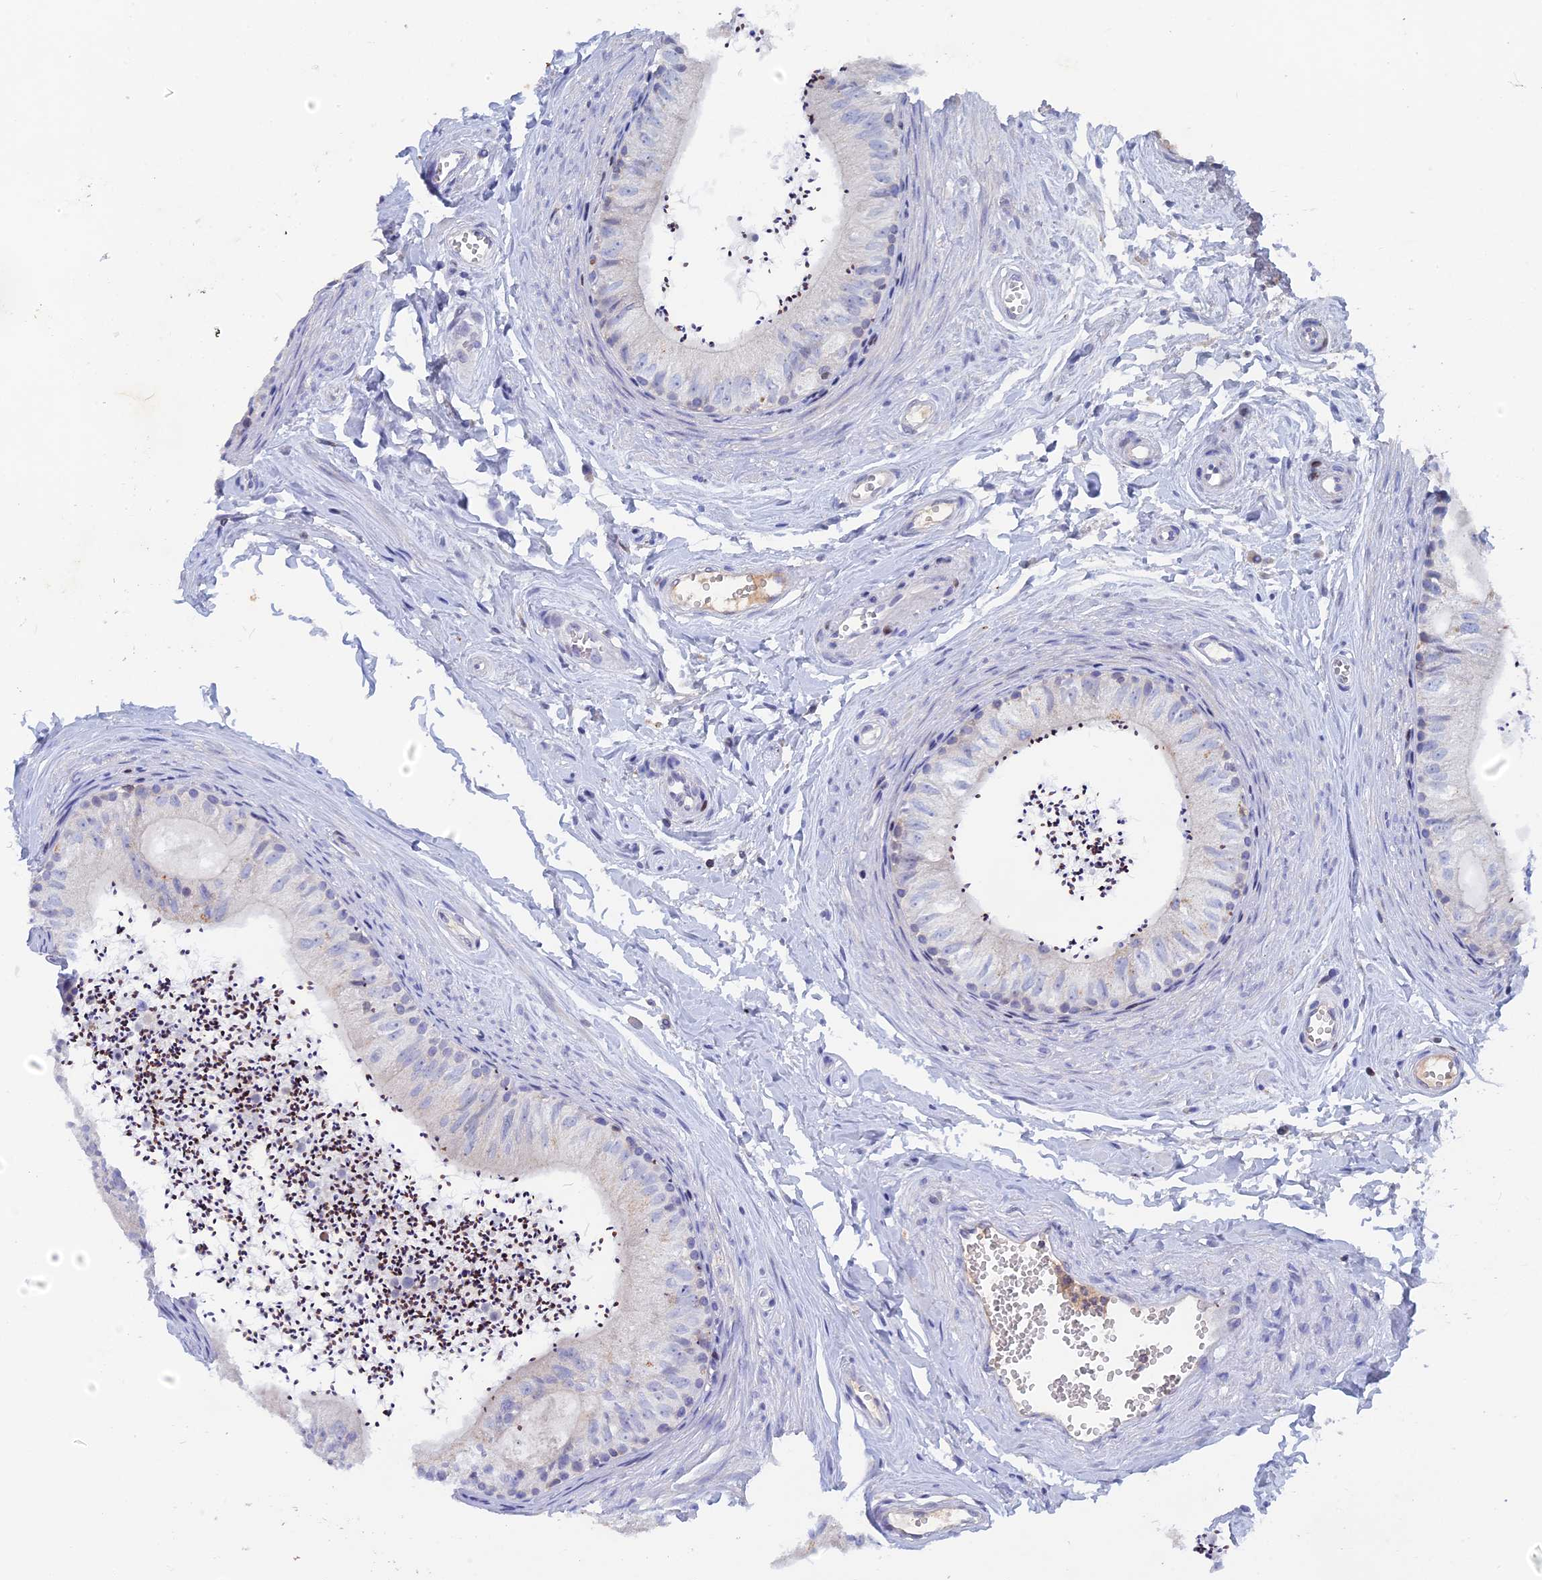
{"staining": {"intensity": "moderate", "quantity": "<25%", "location": "cytoplasmic/membranous"}, "tissue": "epididymis", "cell_type": "Glandular cells", "image_type": "normal", "snomed": [{"axis": "morphology", "description": "Normal tissue, NOS"}, {"axis": "topography", "description": "Epididymis"}], "caption": "This micrograph exhibits immunohistochemistry (IHC) staining of normal epididymis, with low moderate cytoplasmic/membranous positivity in about <25% of glandular cells.", "gene": "ACP7", "patient": {"sex": "male", "age": 56}}